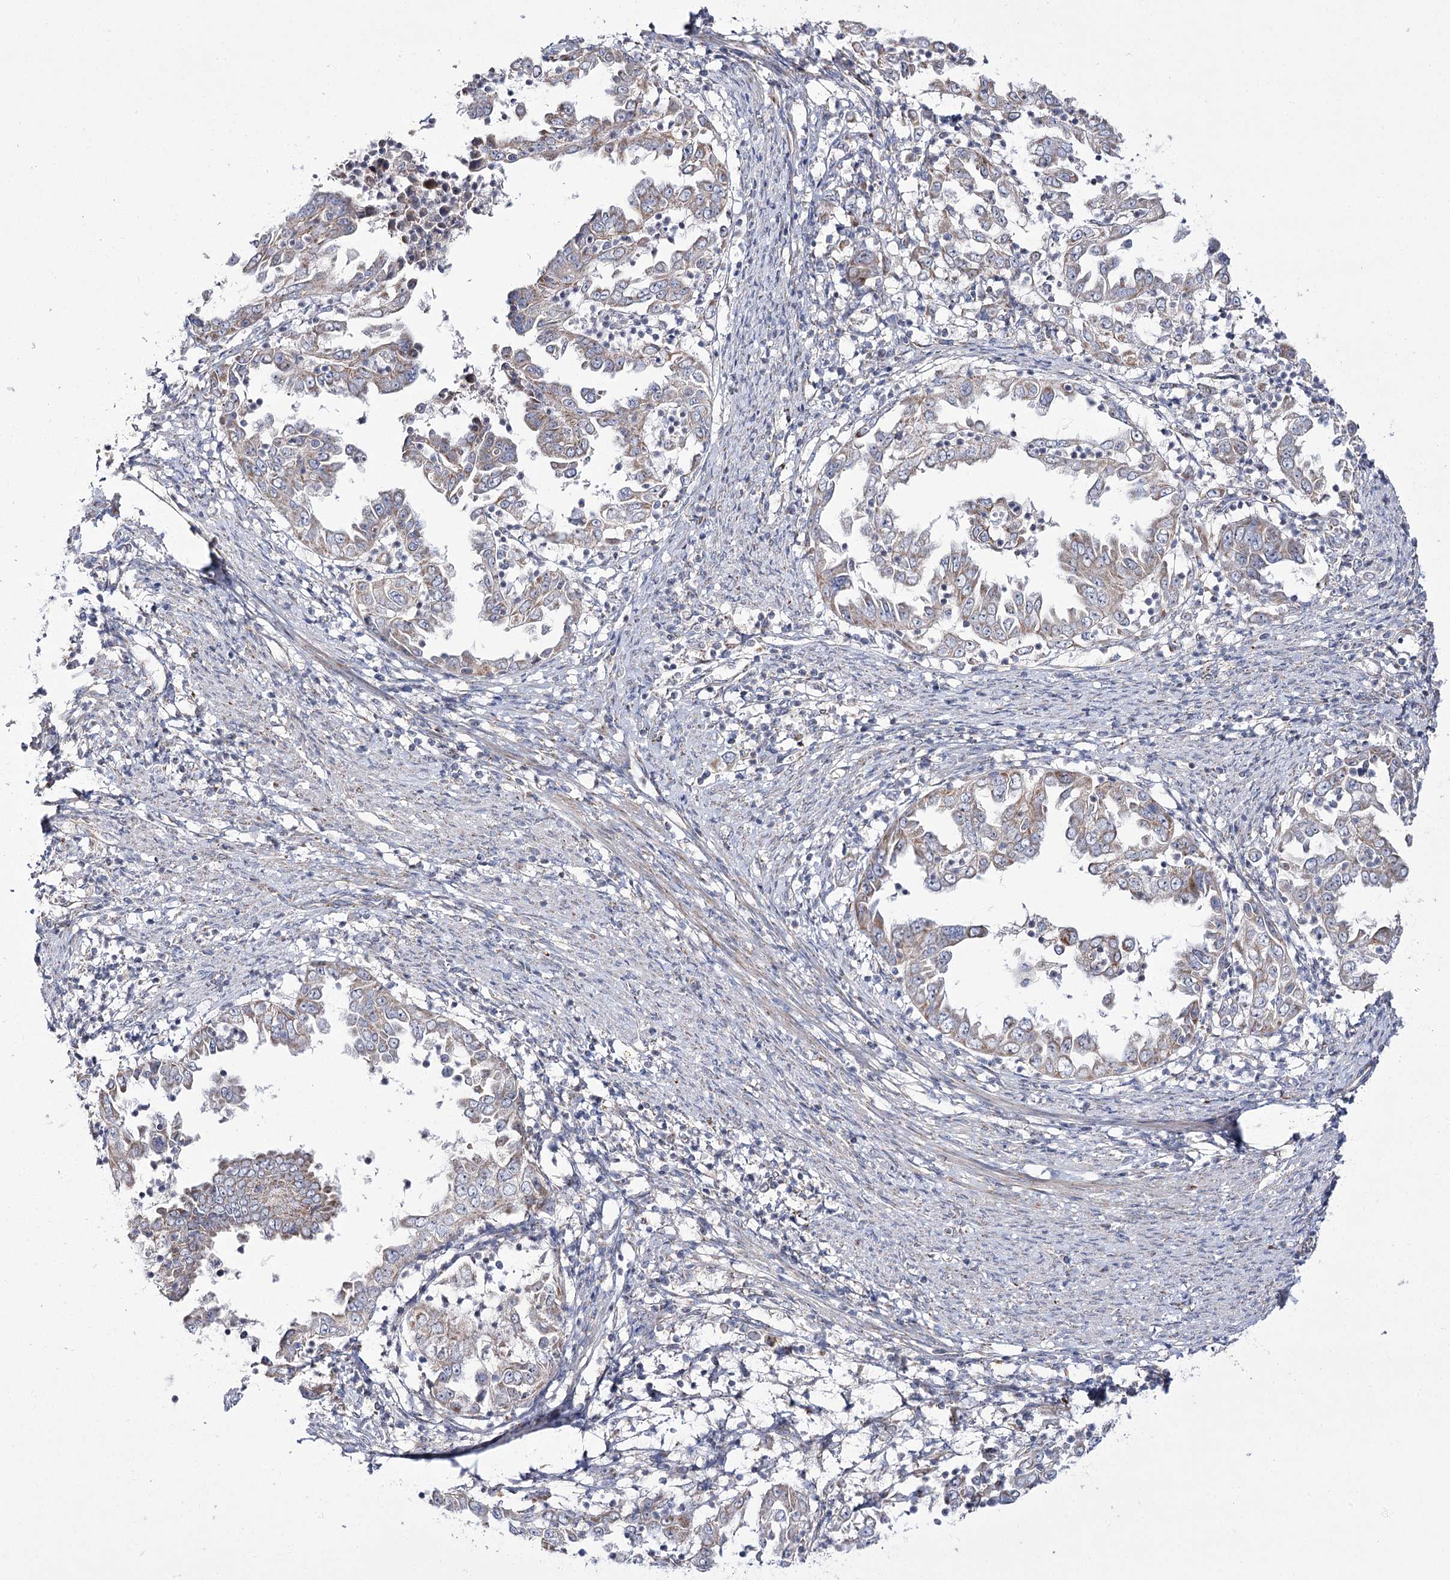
{"staining": {"intensity": "weak", "quantity": "25%-75%", "location": "cytoplasmic/membranous"}, "tissue": "endometrial cancer", "cell_type": "Tumor cells", "image_type": "cancer", "snomed": [{"axis": "morphology", "description": "Adenocarcinoma, NOS"}, {"axis": "topography", "description": "Endometrium"}], "caption": "Brown immunohistochemical staining in adenocarcinoma (endometrial) shows weak cytoplasmic/membranous staining in about 25%-75% of tumor cells. The protein is shown in brown color, while the nuclei are stained blue.", "gene": "NADK2", "patient": {"sex": "female", "age": 85}}